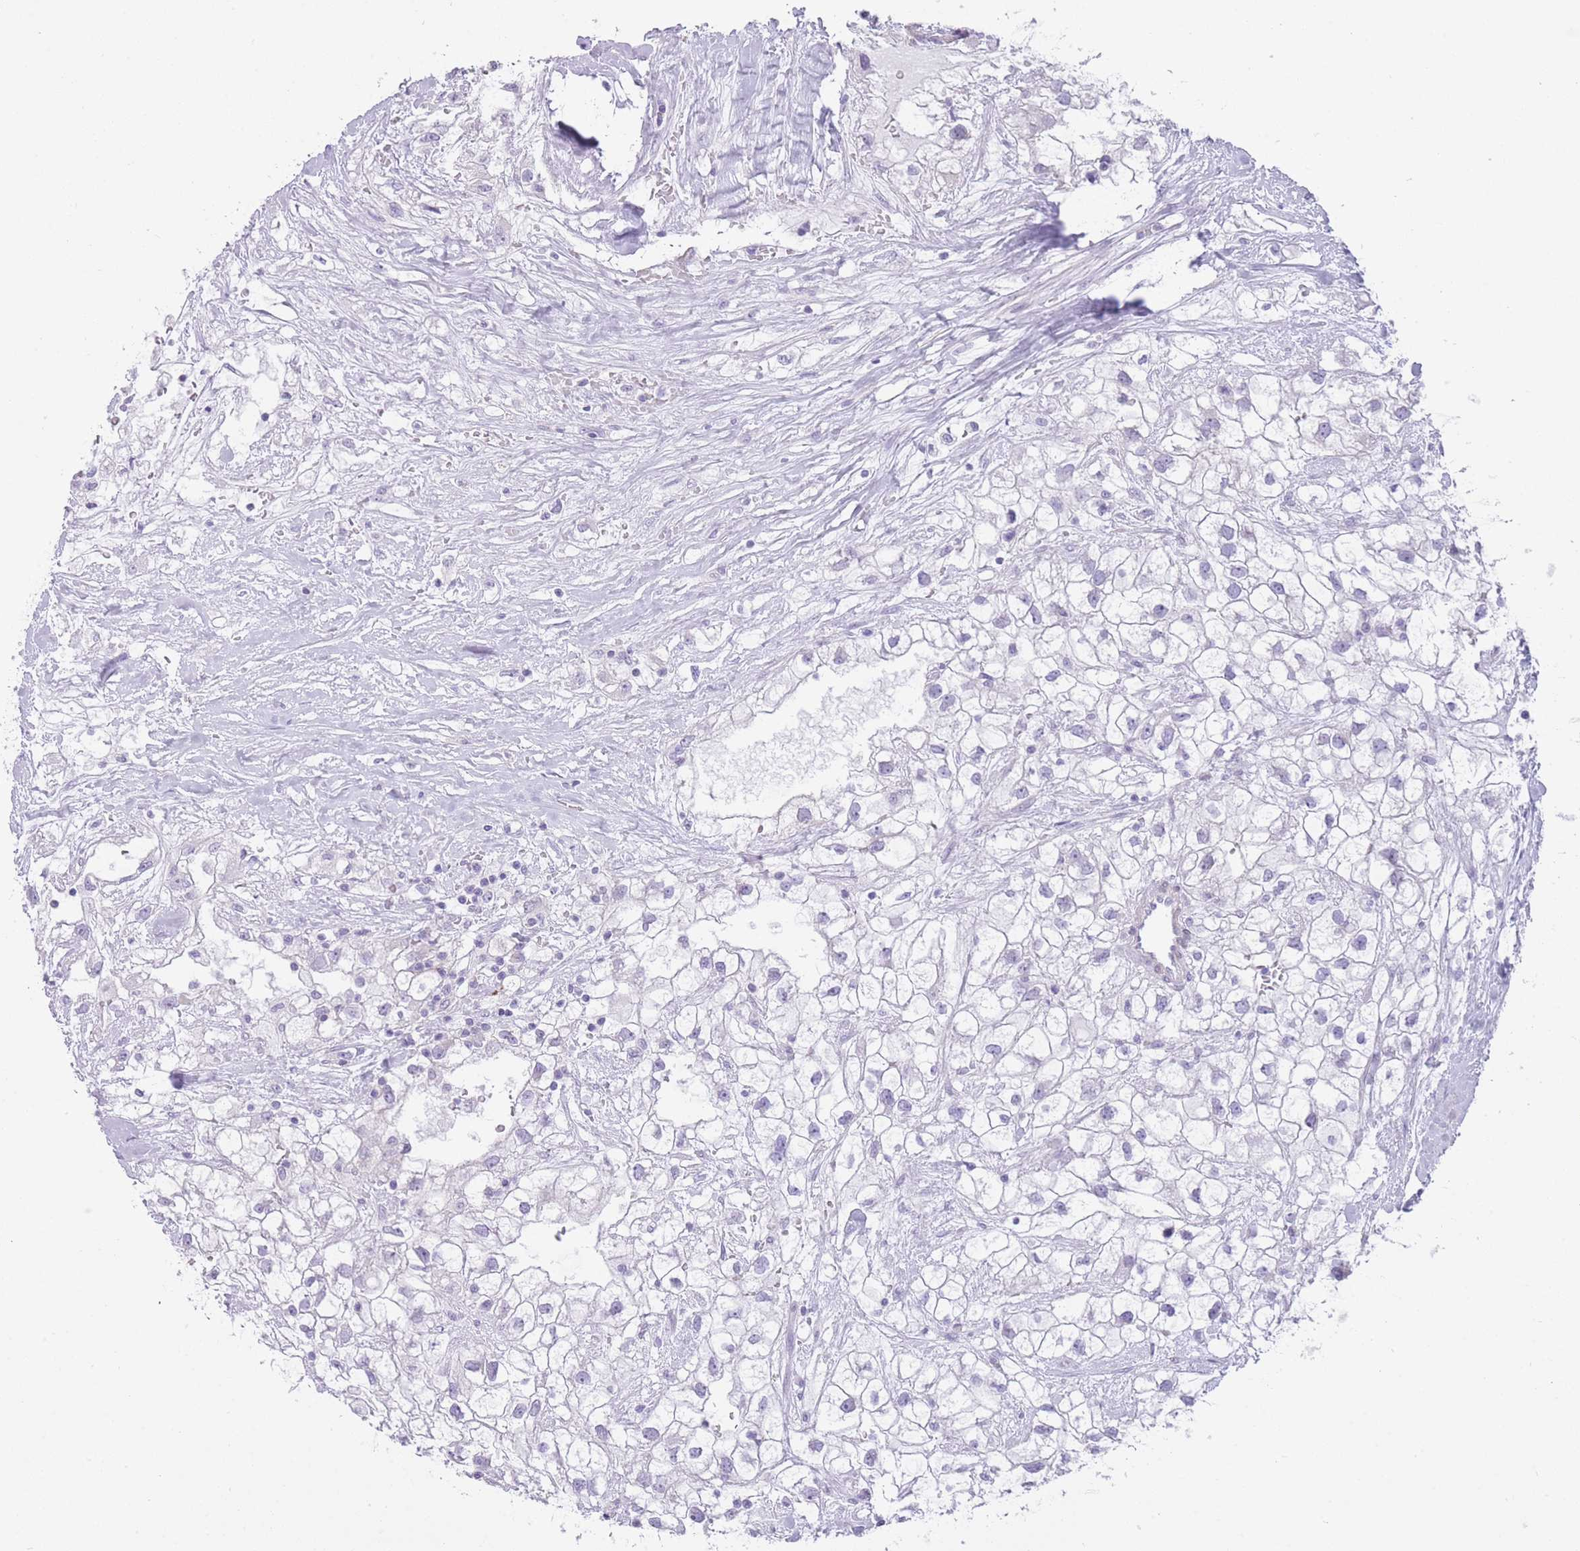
{"staining": {"intensity": "negative", "quantity": "none", "location": "none"}, "tissue": "renal cancer", "cell_type": "Tumor cells", "image_type": "cancer", "snomed": [{"axis": "morphology", "description": "Adenocarcinoma, NOS"}, {"axis": "topography", "description": "Kidney"}], "caption": "Human adenocarcinoma (renal) stained for a protein using IHC reveals no positivity in tumor cells.", "gene": "OR11H12", "patient": {"sex": "male", "age": 59}}